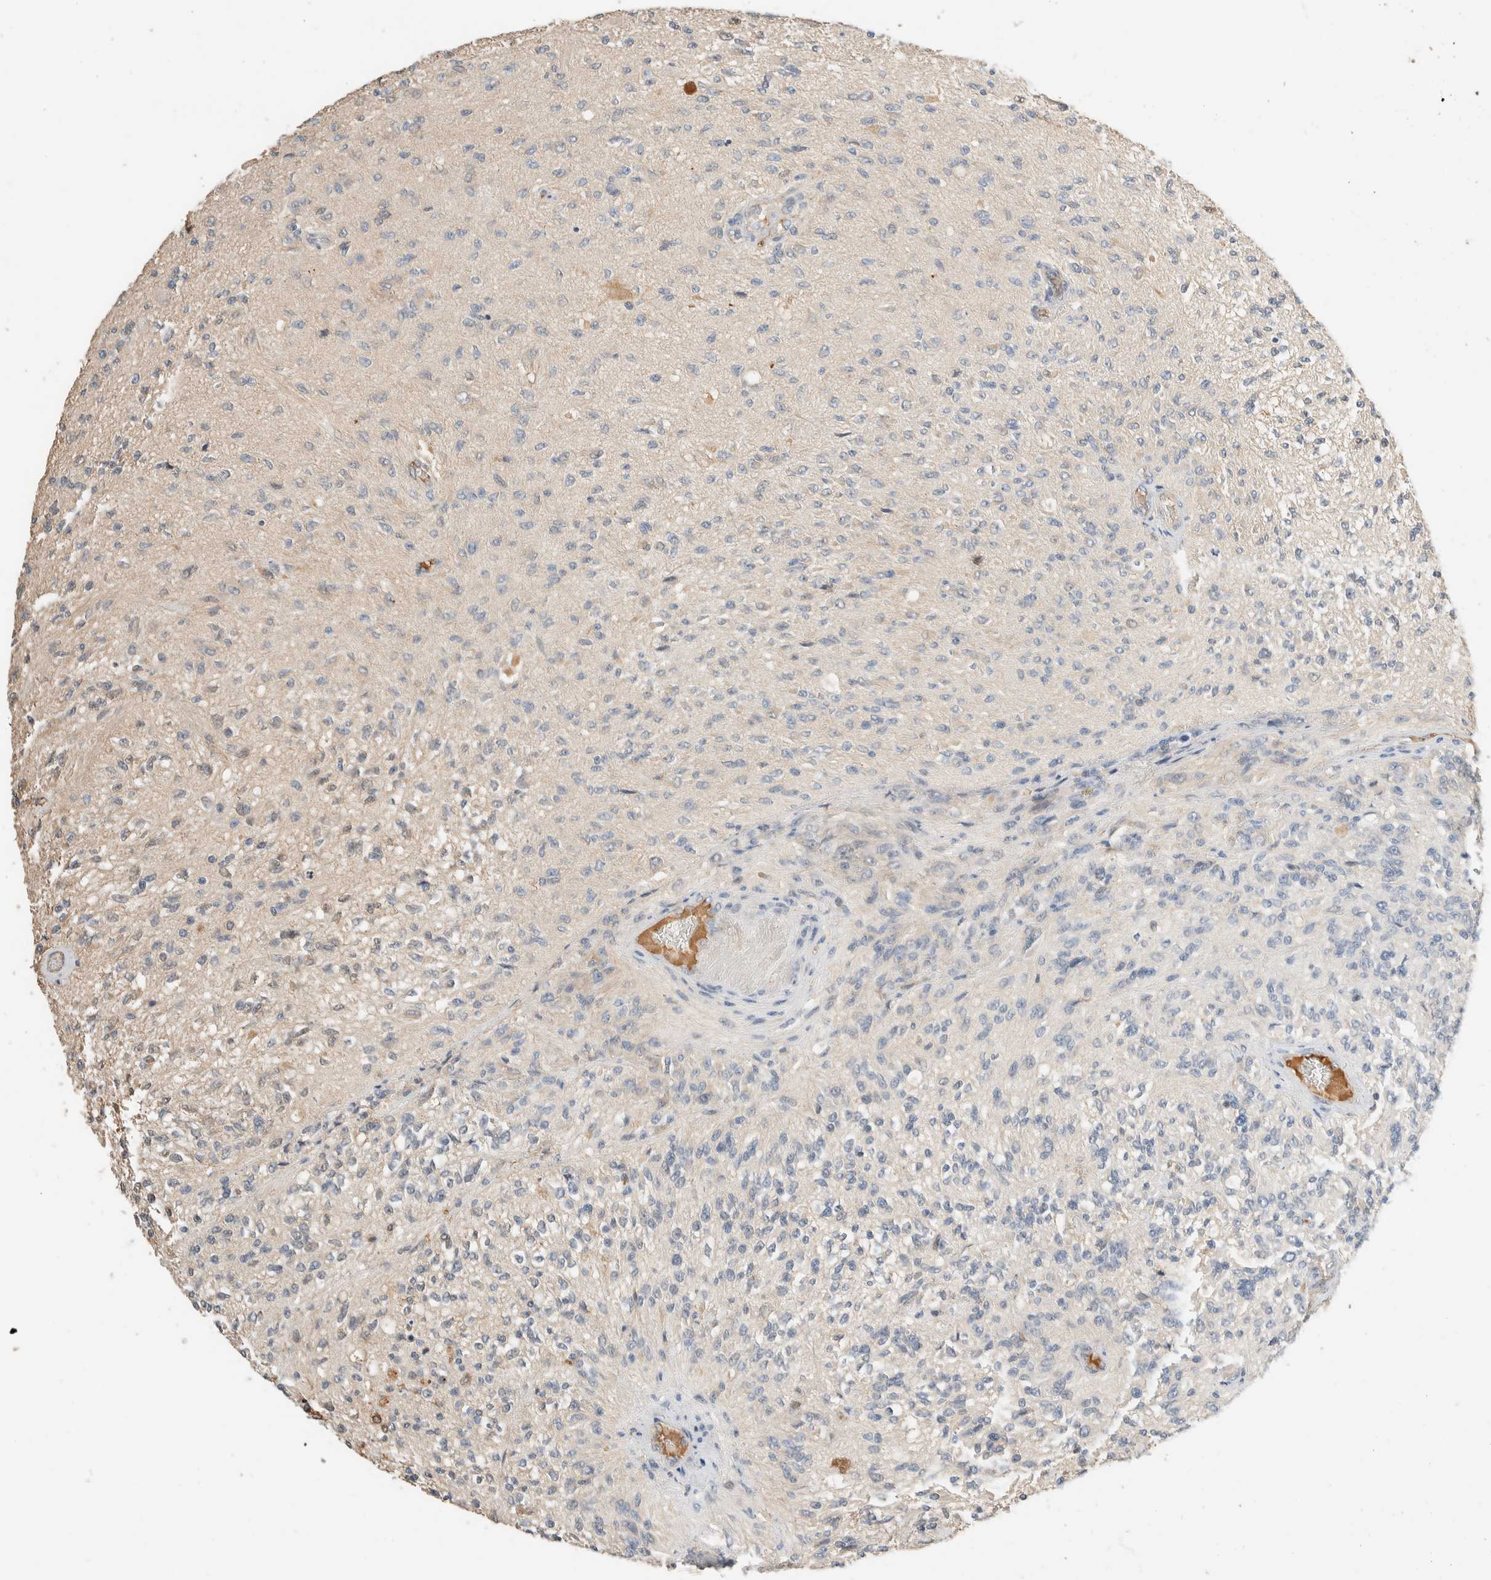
{"staining": {"intensity": "negative", "quantity": "none", "location": "none"}, "tissue": "glioma", "cell_type": "Tumor cells", "image_type": "cancer", "snomed": [{"axis": "morphology", "description": "Normal tissue, NOS"}, {"axis": "morphology", "description": "Glioma, malignant, High grade"}, {"axis": "topography", "description": "Cerebral cortex"}], "caption": "The histopathology image reveals no staining of tumor cells in glioma. The staining was performed using DAB to visualize the protein expression in brown, while the nuclei were stained in blue with hematoxylin (Magnification: 20x).", "gene": "SETD4", "patient": {"sex": "male", "age": 77}}